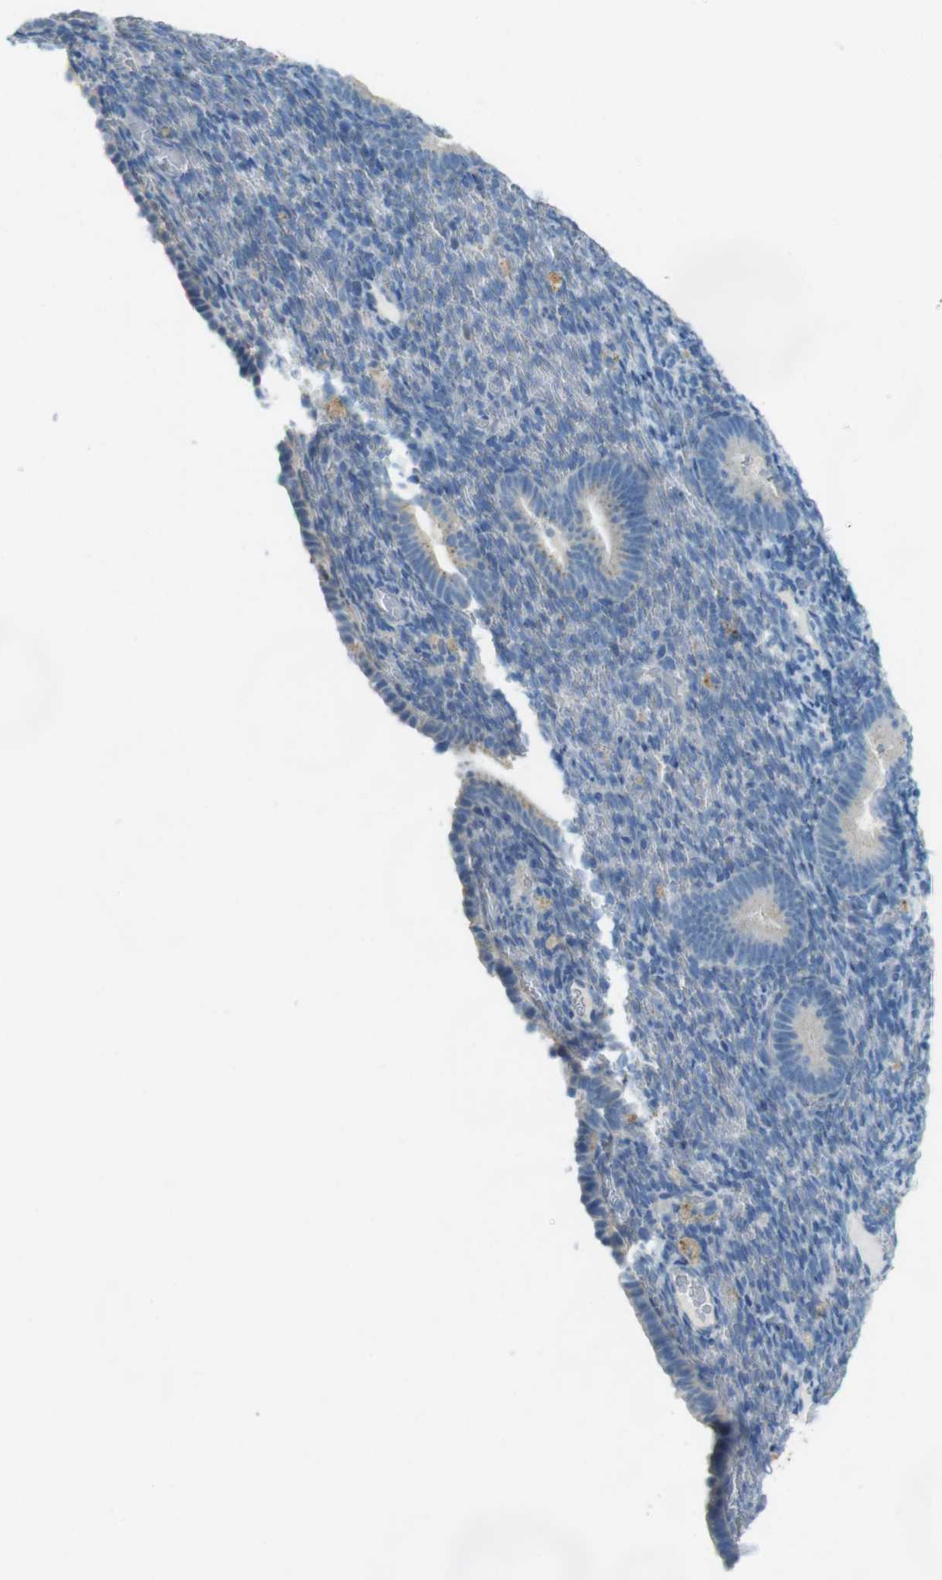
{"staining": {"intensity": "negative", "quantity": "none", "location": "none"}, "tissue": "endometrium", "cell_type": "Cells in endometrial stroma", "image_type": "normal", "snomed": [{"axis": "morphology", "description": "Normal tissue, NOS"}, {"axis": "topography", "description": "Endometrium"}], "caption": "The photomicrograph reveals no significant staining in cells in endometrial stroma of endometrium.", "gene": "ENTPD7", "patient": {"sex": "female", "age": 51}}